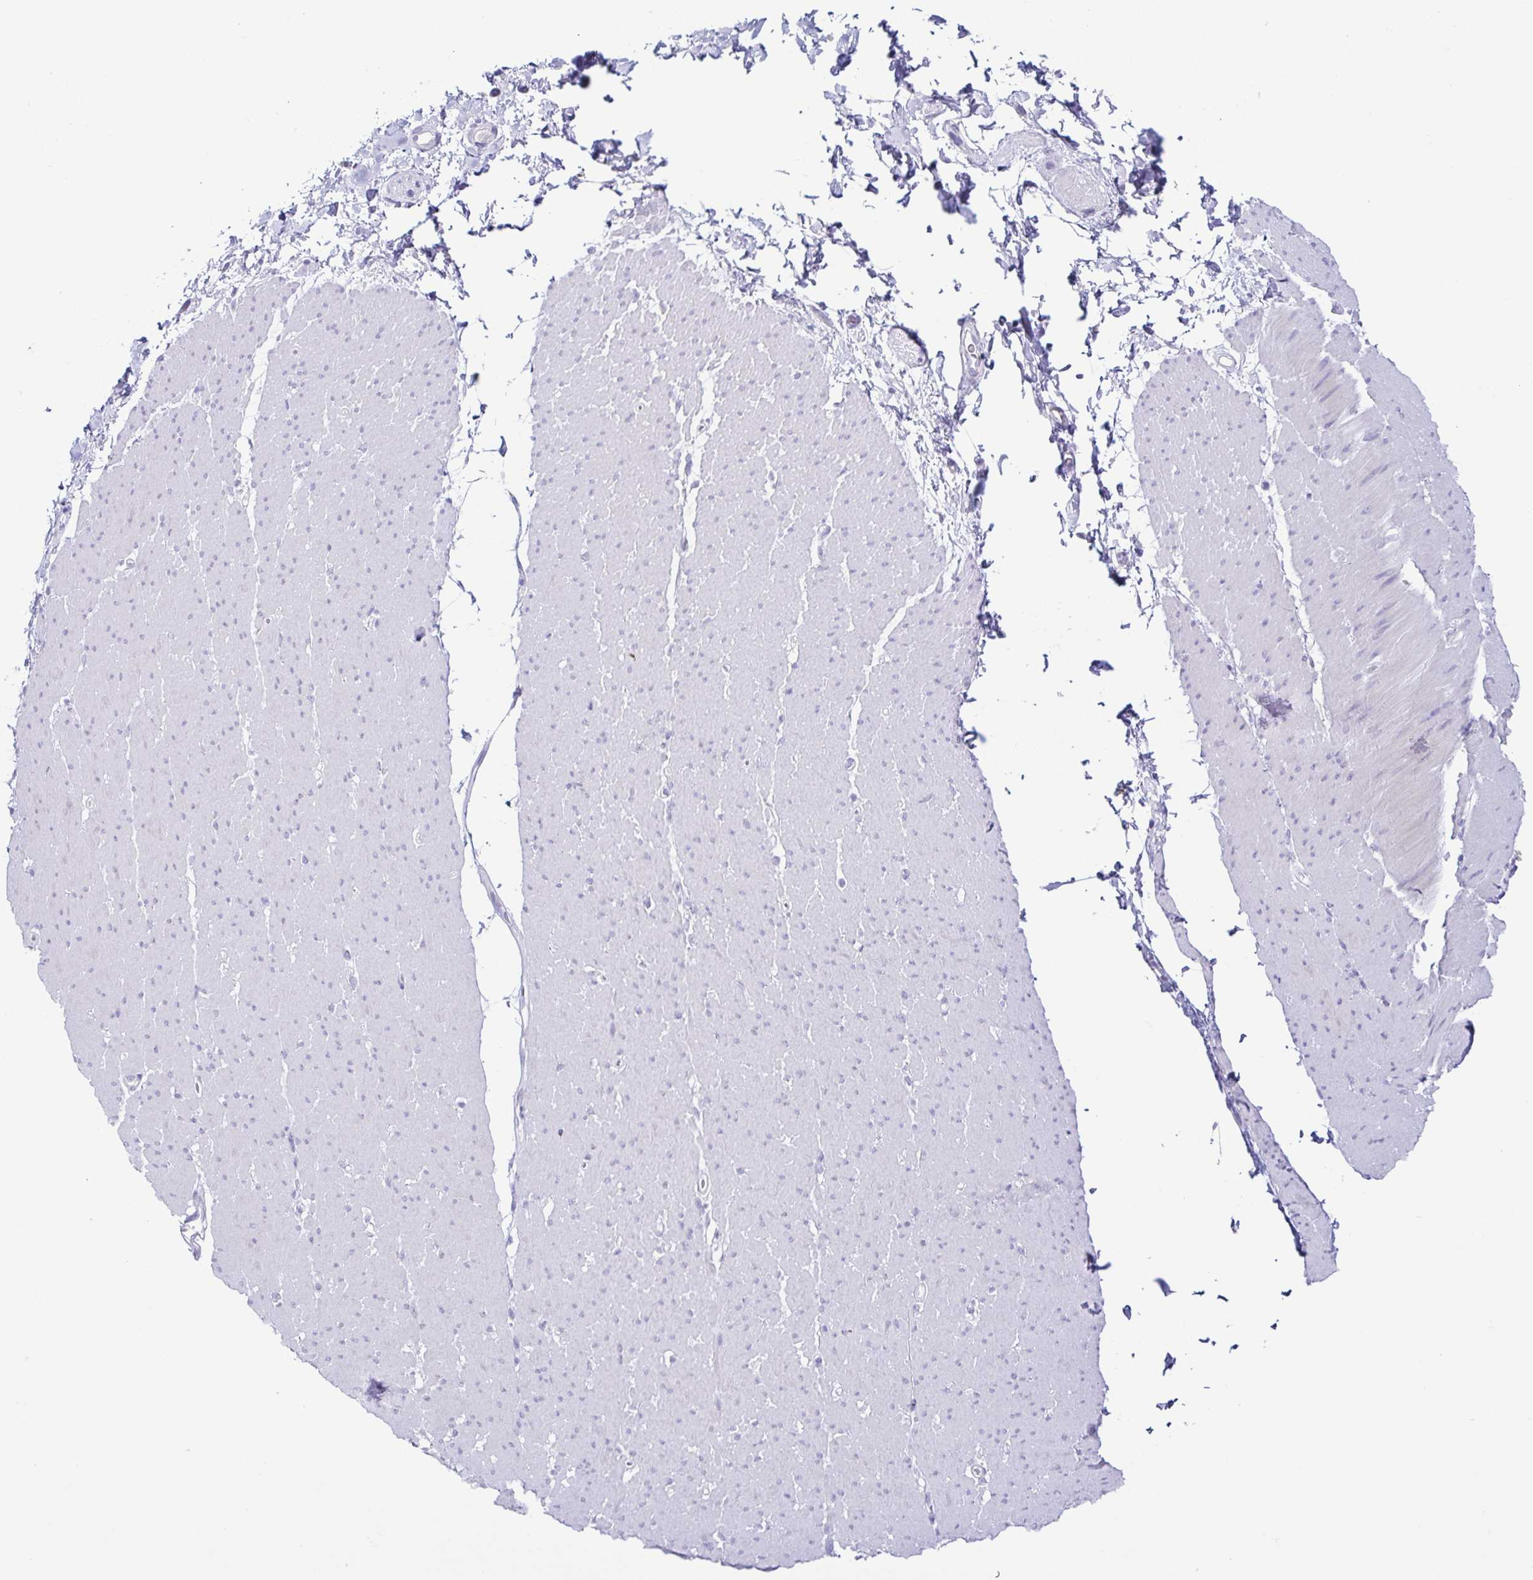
{"staining": {"intensity": "negative", "quantity": "none", "location": "none"}, "tissue": "smooth muscle", "cell_type": "Smooth muscle cells", "image_type": "normal", "snomed": [{"axis": "morphology", "description": "Normal tissue, NOS"}, {"axis": "topography", "description": "Smooth muscle"}, {"axis": "topography", "description": "Rectum"}], "caption": "The IHC micrograph has no significant staining in smooth muscle cells of smooth muscle.", "gene": "AZU1", "patient": {"sex": "male", "age": 53}}